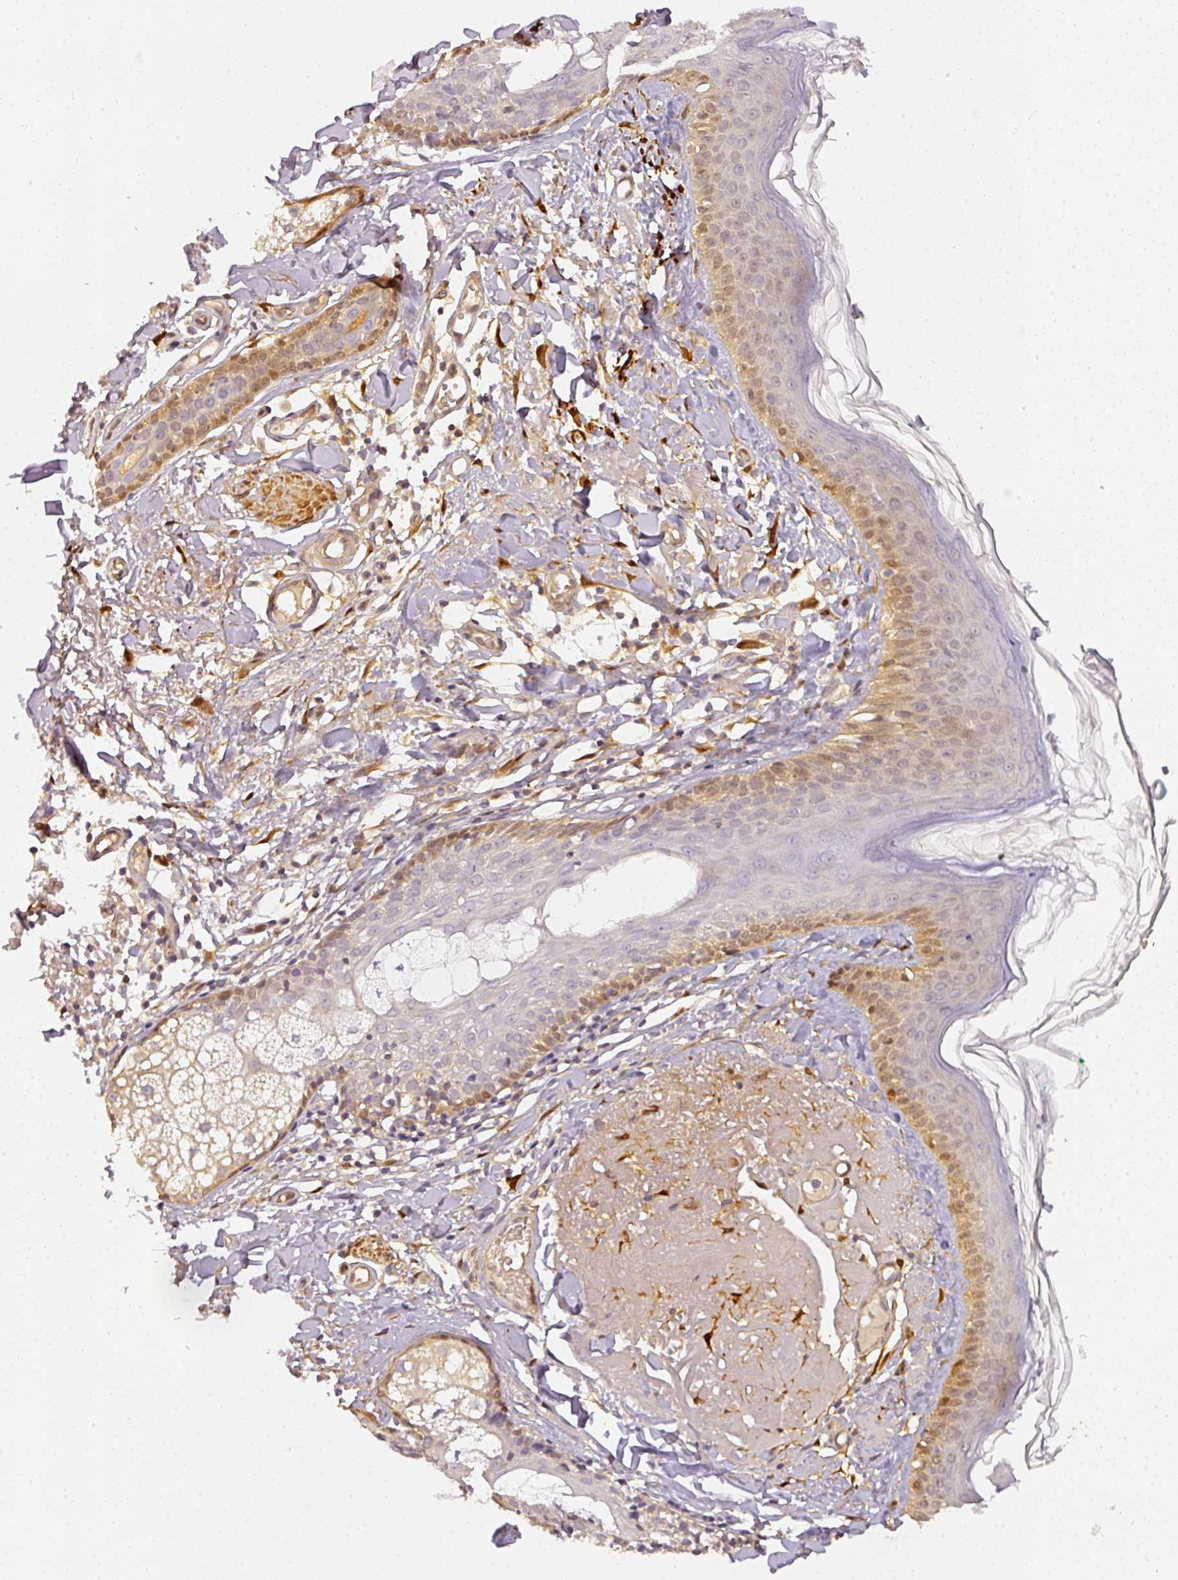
{"staining": {"intensity": "moderate", "quantity": ">75%", "location": "cytoplasmic/membranous"}, "tissue": "skin", "cell_type": "Fibroblasts", "image_type": "normal", "snomed": [{"axis": "morphology", "description": "Normal tissue, NOS"}, {"axis": "morphology", "description": "Malignant melanoma, NOS"}, {"axis": "topography", "description": "Skin"}], "caption": "The immunohistochemical stain shows moderate cytoplasmic/membranous positivity in fibroblasts of benign skin.", "gene": "ADH5", "patient": {"sex": "male", "age": 80}}